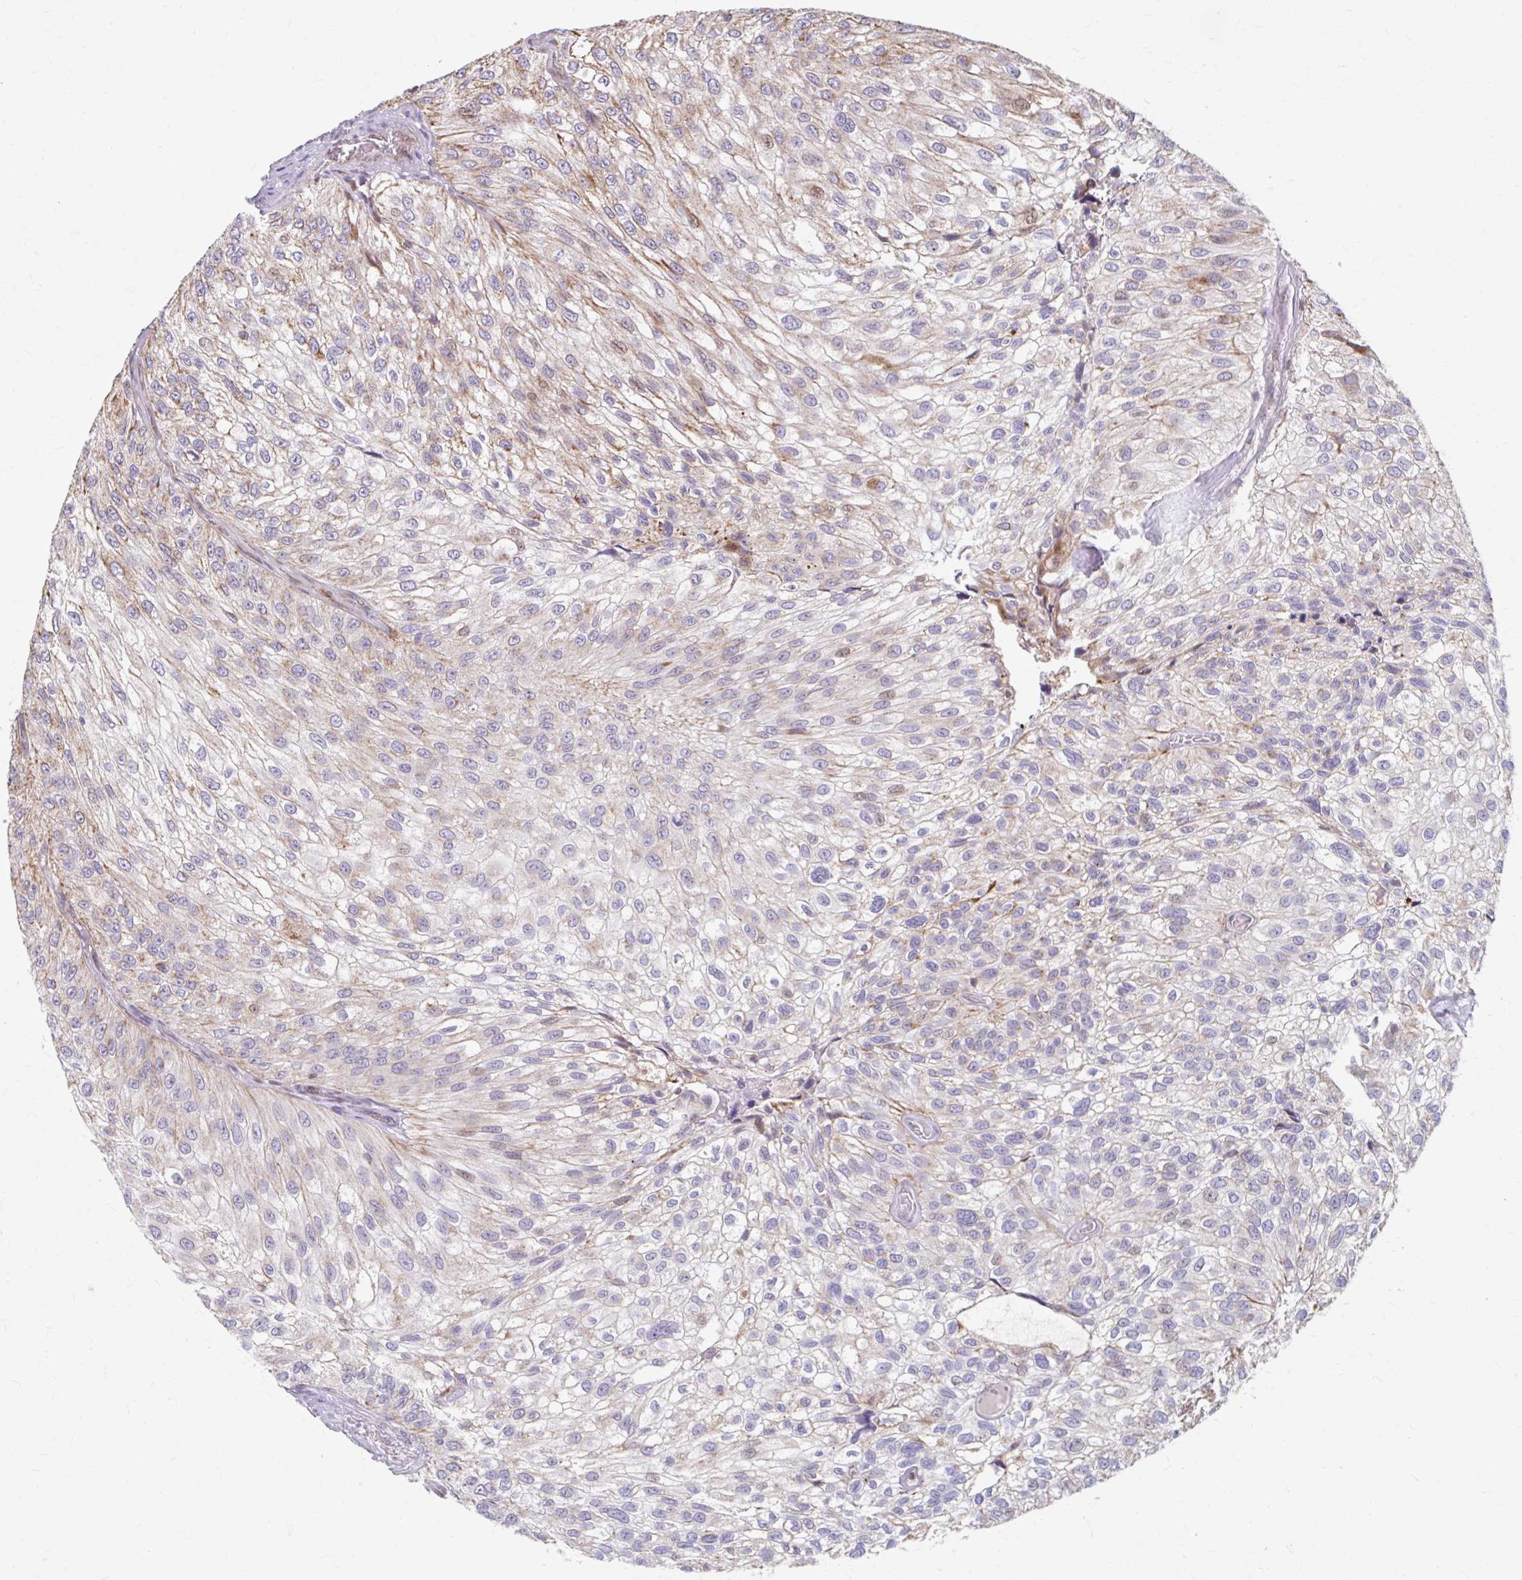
{"staining": {"intensity": "moderate", "quantity": "<25%", "location": "cytoplasmic/membranous,nuclear"}, "tissue": "urothelial cancer", "cell_type": "Tumor cells", "image_type": "cancer", "snomed": [{"axis": "morphology", "description": "Urothelial carcinoma, NOS"}, {"axis": "topography", "description": "Urinary bladder"}], "caption": "Immunohistochemical staining of human urothelial cancer displays low levels of moderate cytoplasmic/membranous and nuclear staining in about <25% of tumor cells. (Brightfield microscopy of DAB IHC at high magnification).", "gene": "BEAN1", "patient": {"sex": "male", "age": 87}}